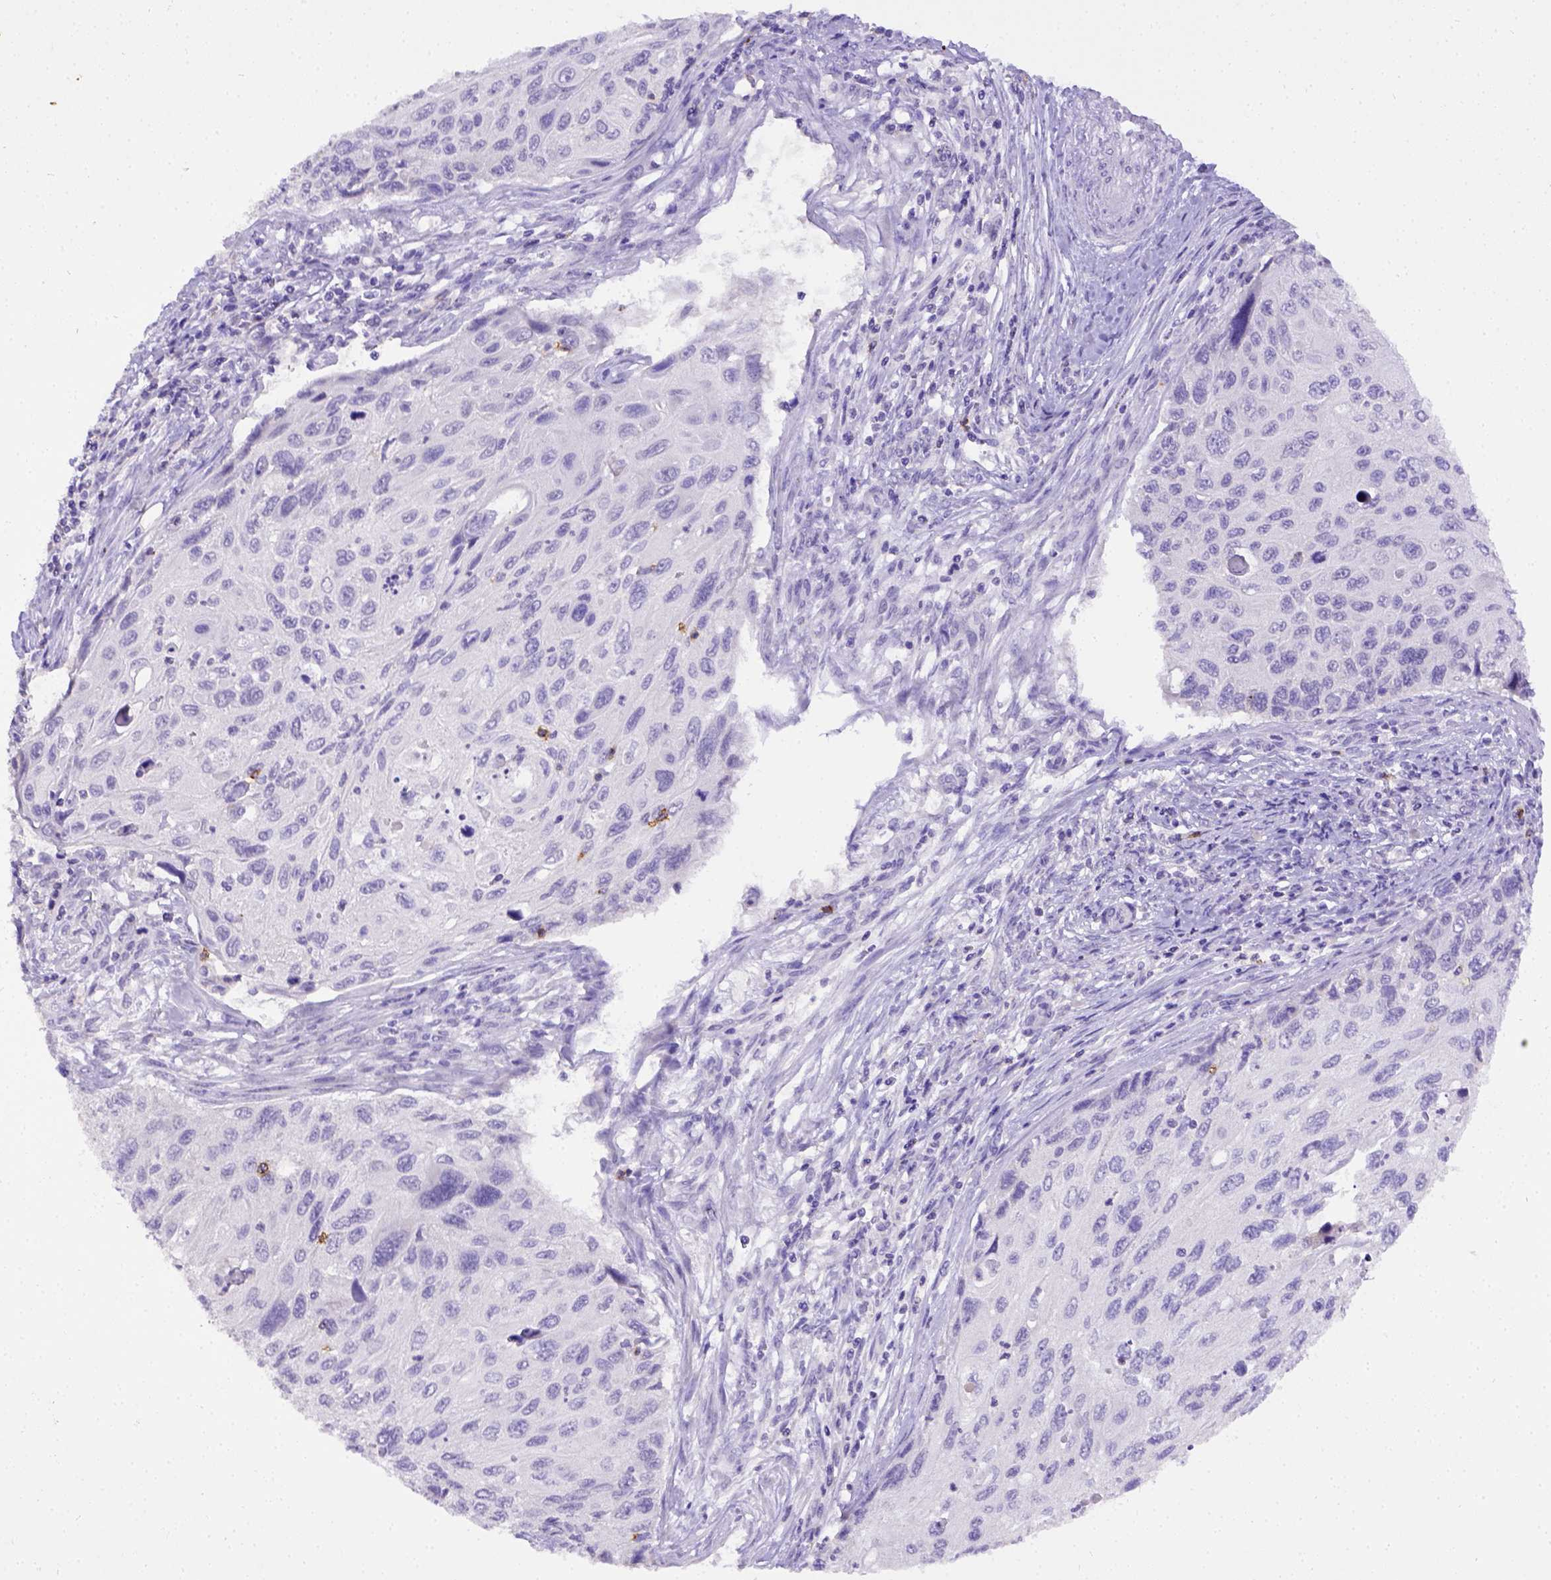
{"staining": {"intensity": "negative", "quantity": "none", "location": "none"}, "tissue": "cervical cancer", "cell_type": "Tumor cells", "image_type": "cancer", "snomed": [{"axis": "morphology", "description": "Squamous cell carcinoma, NOS"}, {"axis": "topography", "description": "Cervix"}], "caption": "DAB immunohistochemical staining of human cervical cancer exhibits no significant expression in tumor cells.", "gene": "B3GAT1", "patient": {"sex": "female", "age": 70}}